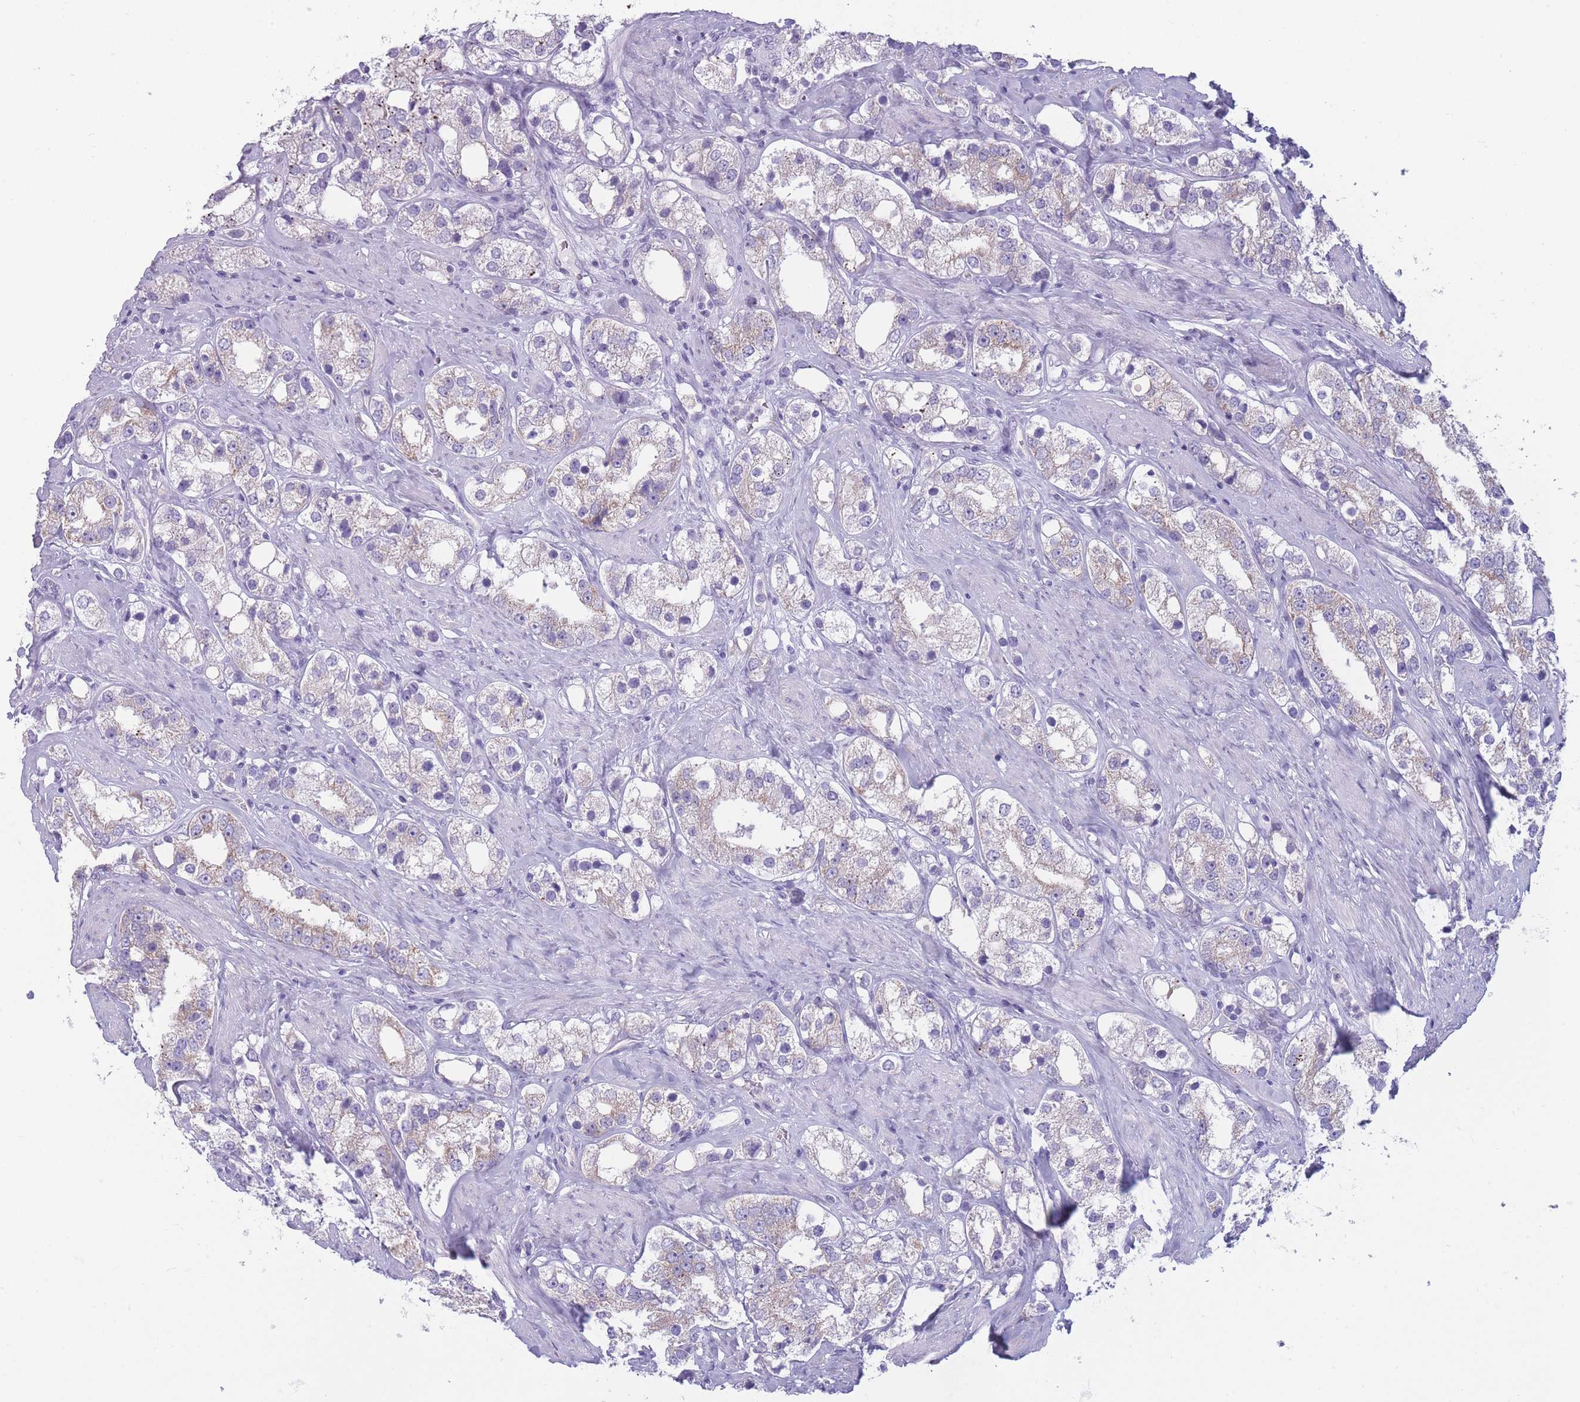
{"staining": {"intensity": "weak", "quantity": "25%-75%", "location": "cytoplasmic/membranous"}, "tissue": "prostate cancer", "cell_type": "Tumor cells", "image_type": "cancer", "snomed": [{"axis": "morphology", "description": "Adenocarcinoma, NOS"}, {"axis": "topography", "description": "Prostate"}], "caption": "This photomicrograph shows immunohistochemistry staining of prostate adenocarcinoma, with low weak cytoplasmic/membranous positivity in approximately 25%-75% of tumor cells.", "gene": "DCANP1", "patient": {"sex": "male", "age": 79}}